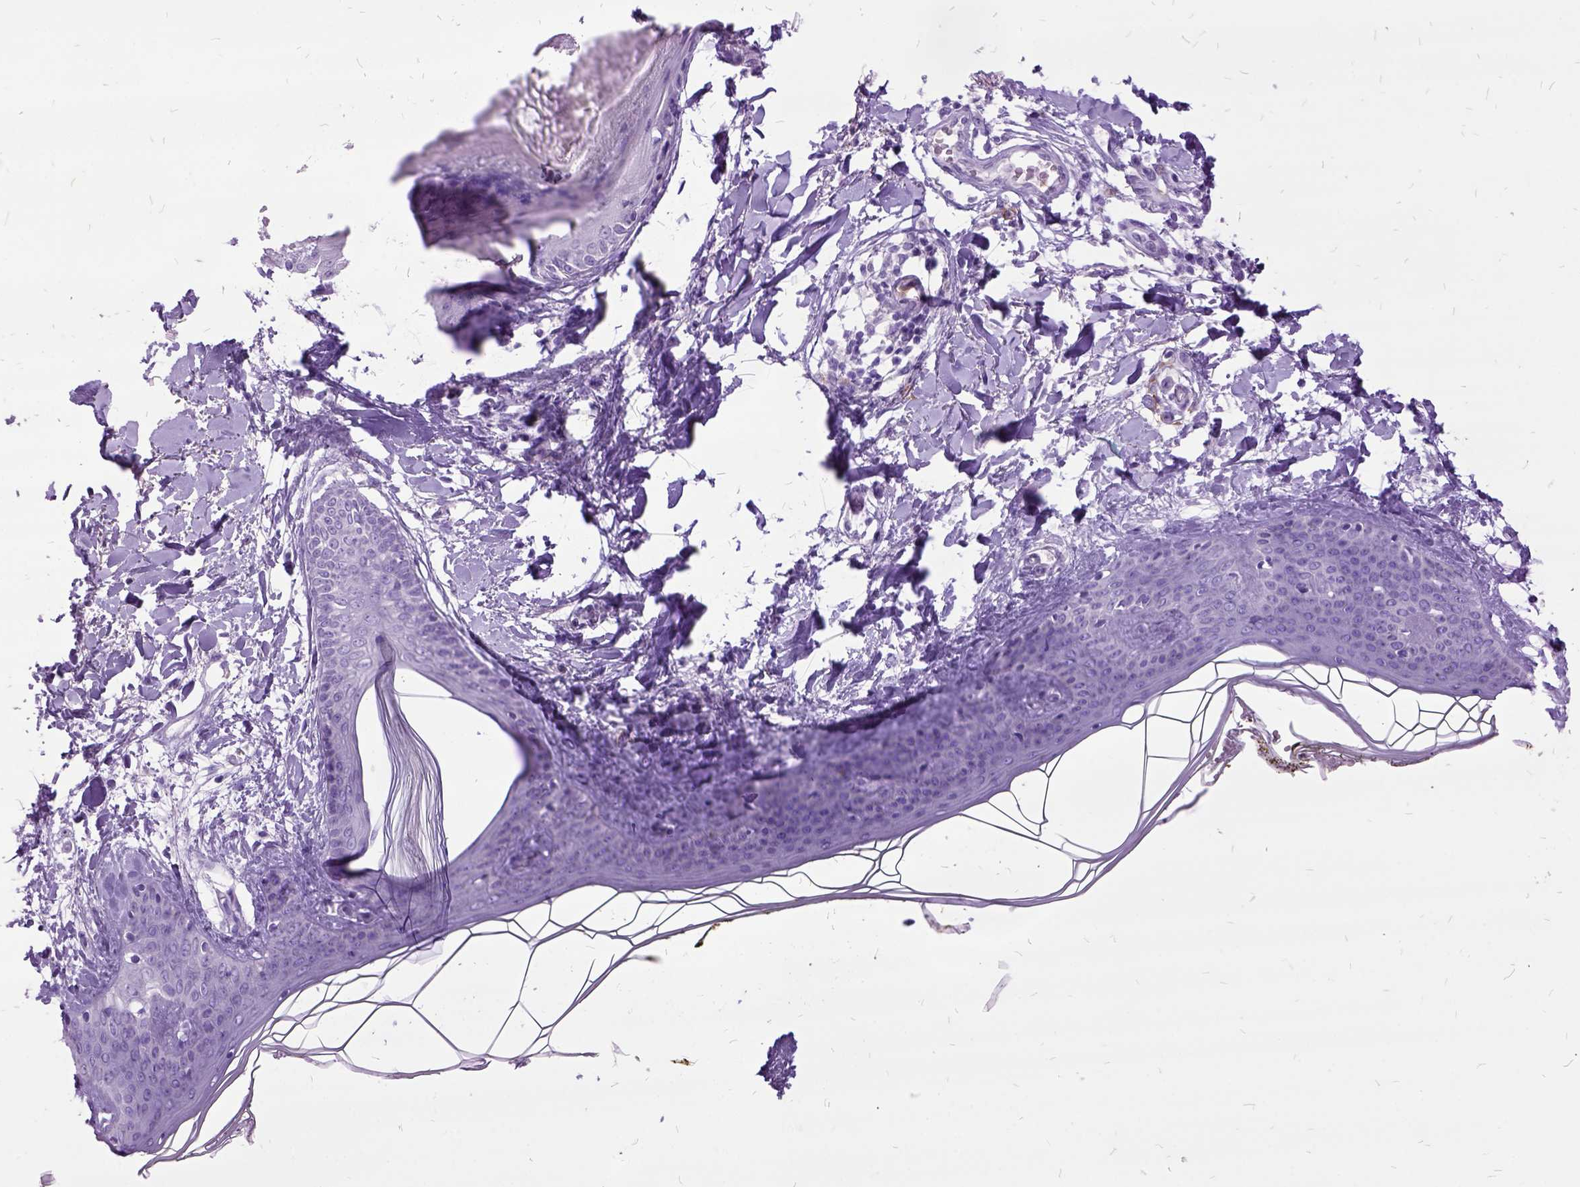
{"staining": {"intensity": "negative", "quantity": "none", "location": "none"}, "tissue": "skin", "cell_type": "Fibroblasts", "image_type": "normal", "snomed": [{"axis": "morphology", "description": "Normal tissue, NOS"}, {"axis": "topography", "description": "Skin"}], "caption": "Immunohistochemical staining of benign human skin reveals no significant expression in fibroblasts.", "gene": "MME", "patient": {"sex": "female", "age": 34}}